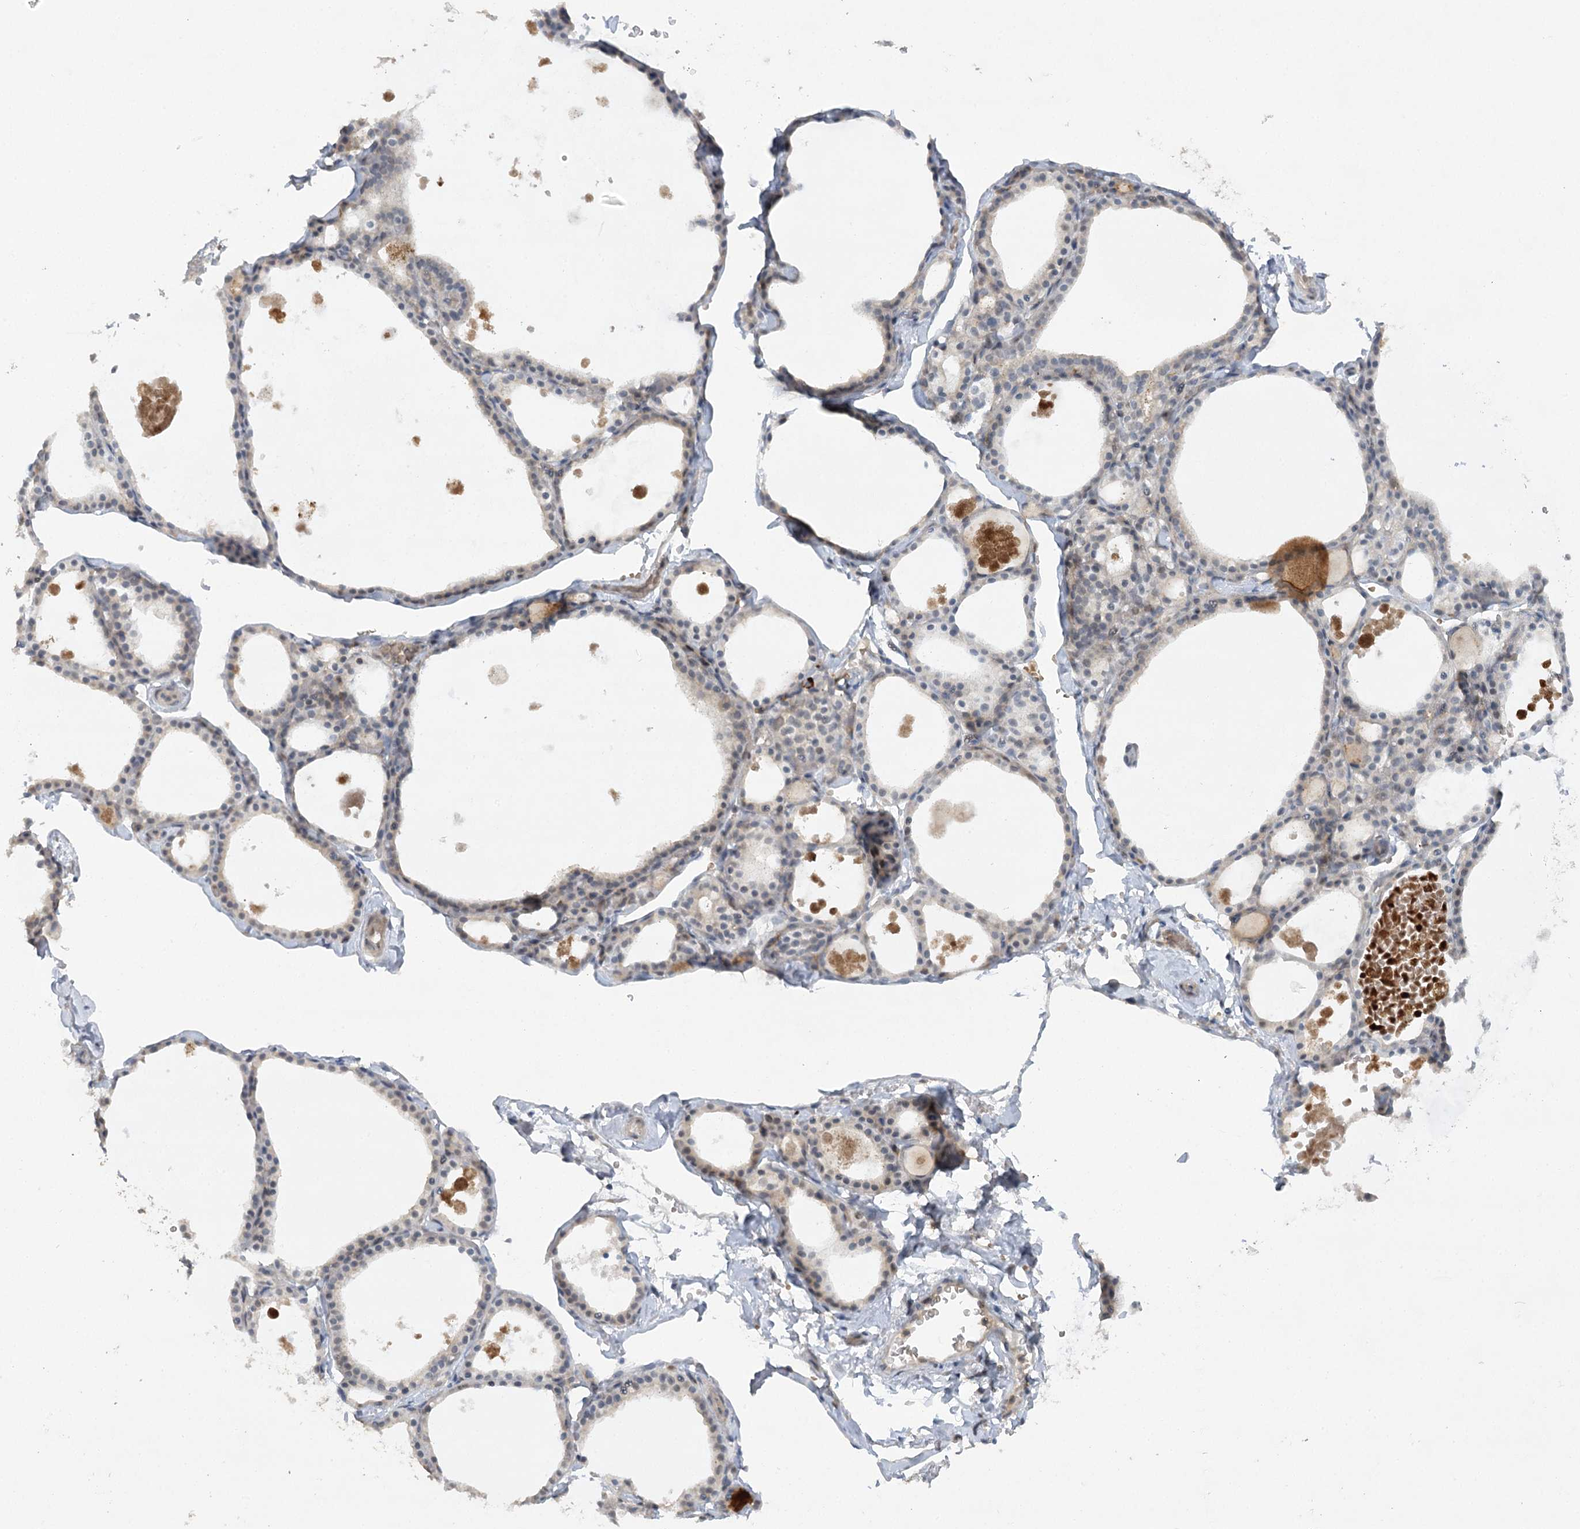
{"staining": {"intensity": "weak", "quantity": "<25%", "location": "cytoplasmic/membranous"}, "tissue": "thyroid gland", "cell_type": "Glandular cells", "image_type": "normal", "snomed": [{"axis": "morphology", "description": "Normal tissue, NOS"}, {"axis": "topography", "description": "Thyroid gland"}], "caption": "Normal thyroid gland was stained to show a protein in brown. There is no significant positivity in glandular cells. (Brightfield microscopy of DAB (3,3'-diaminobenzidine) IHC at high magnification).", "gene": "TRAF3IP1", "patient": {"sex": "male", "age": 56}}